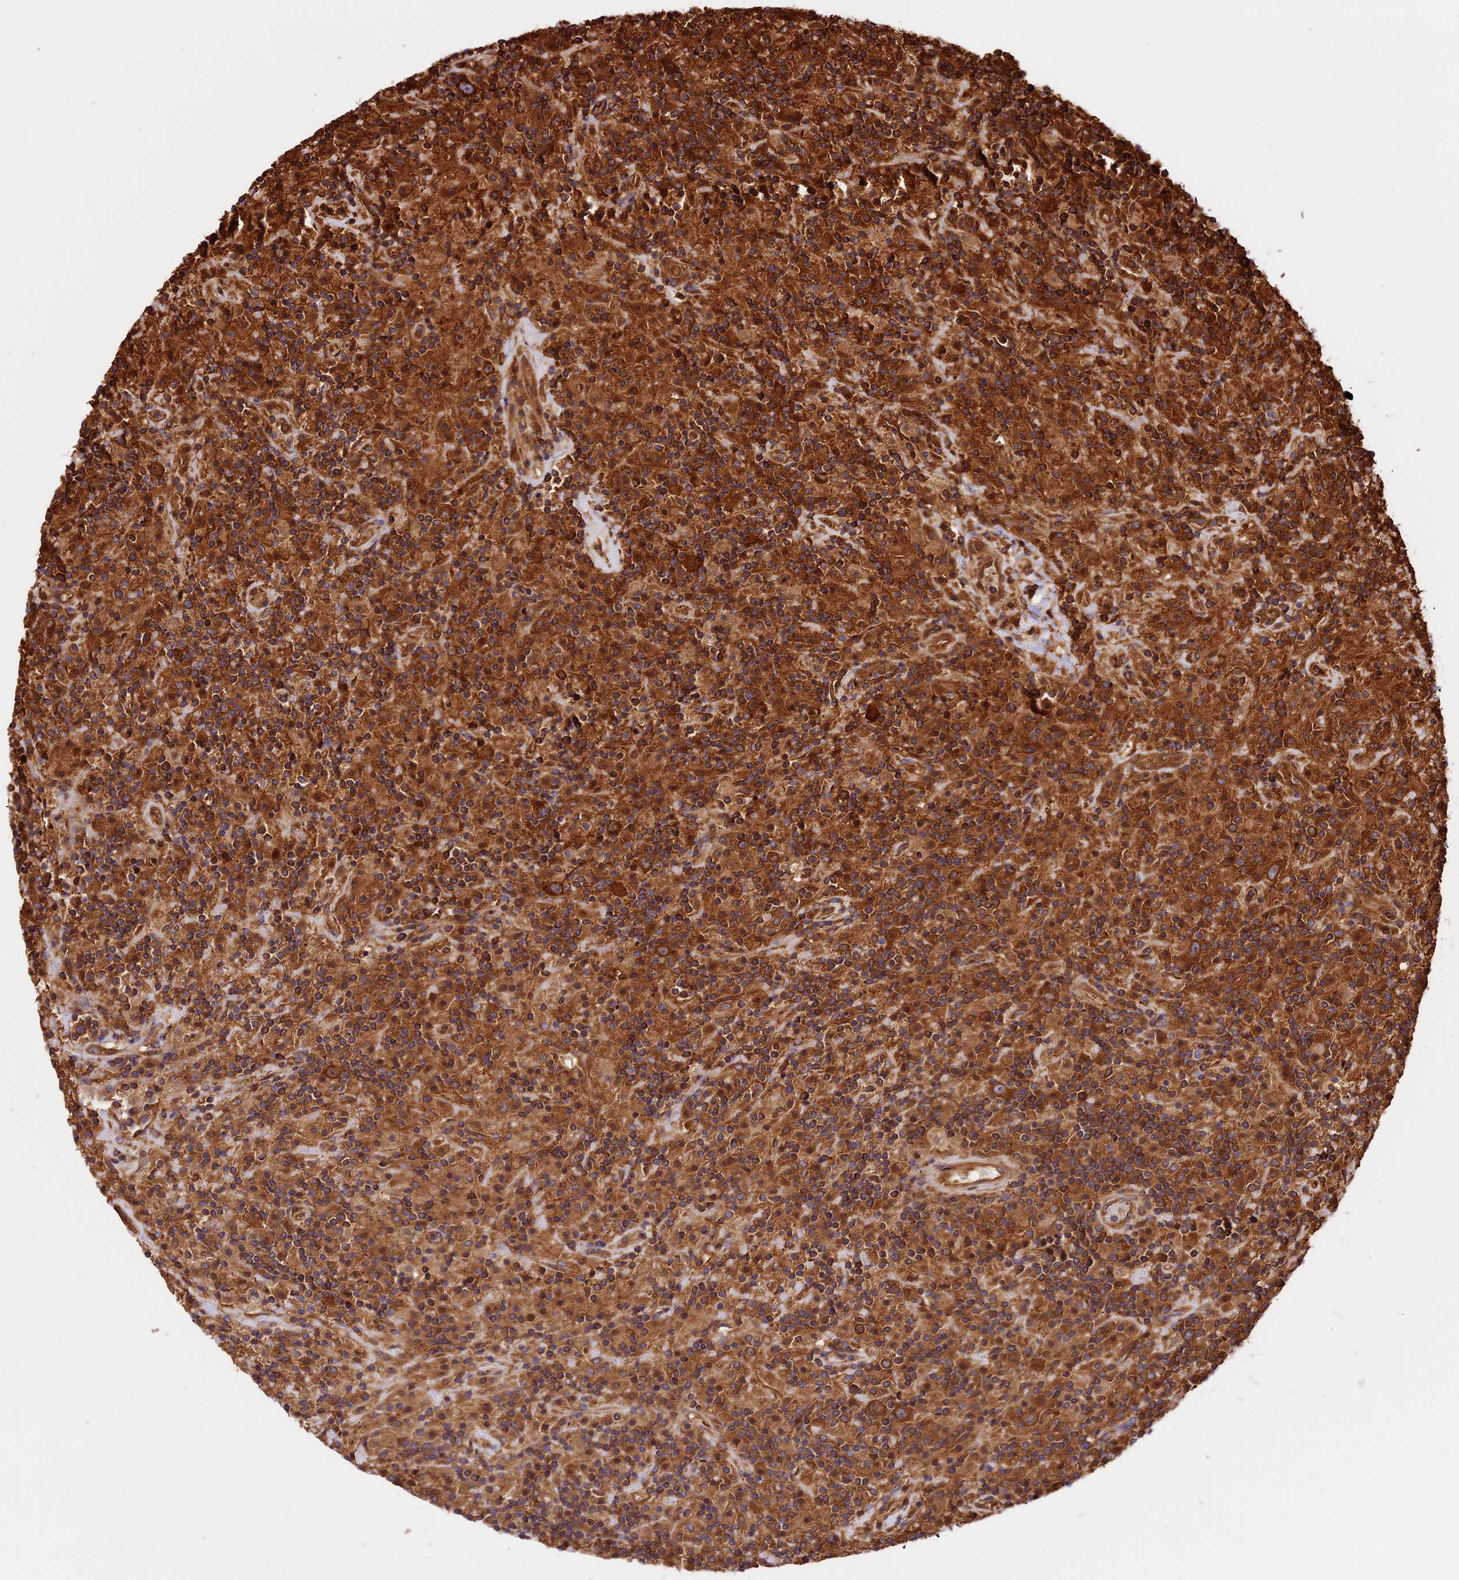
{"staining": {"intensity": "strong", "quantity": ">75%", "location": "cytoplasmic/membranous"}, "tissue": "lymphoma", "cell_type": "Tumor cells", "image_type": "cancer", "snomed": [{"axis": "morphology", "description": "Hodgkin's disease, NOS"}, {"axis": "topography", "description": "Lymph node"}], "caption": "About >75% of tumor cells in lymphoma exhibit strong cytoplasmic/membranous protein positivity as visualized by brown immunohistochemical staining.", "gene": "KARS1", "patient": {"sex": "male", "age": 70}}